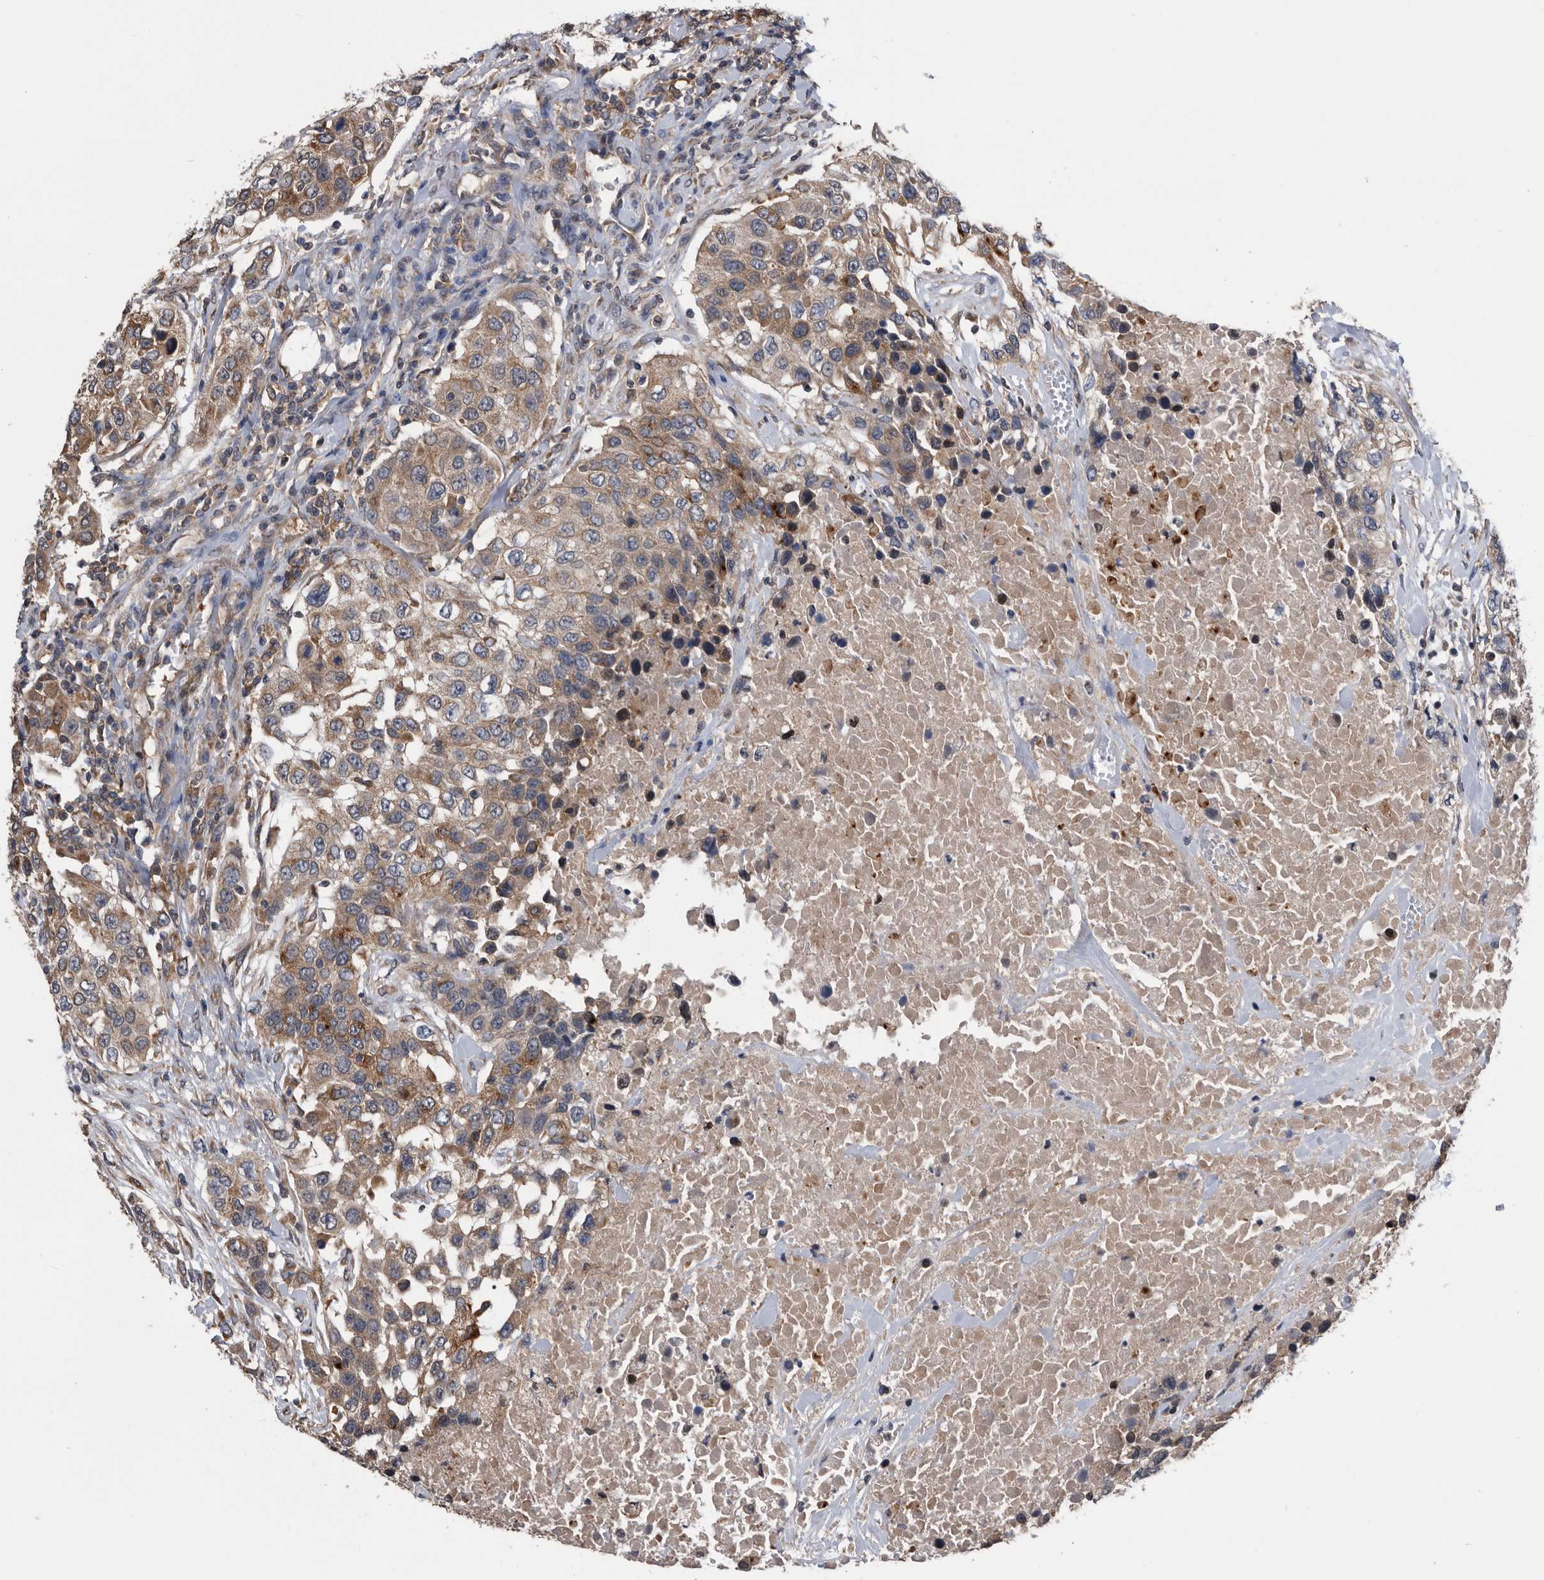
{"staining": {"intensity": "moderate", "quantity": ">75%", "location": "cytoplasmic/membranous"}, "tissue": "urothelial cancer", "cell_type": "Tumor cells", "image_type": "cancer", "snomed": [{"axis": "morphology", "description": "Urothelial carcinoma, High grade"}, {"axis": "topography", "description": "Urinary bladder"}], "caption": "Protein expression analysis of urothelial cancer displays moderate cytoplasmic/membranous positivity in approximately >75% of tumor cells.", "gene": "NRBP1", "patient": {"sex": "female", "age": 80}}